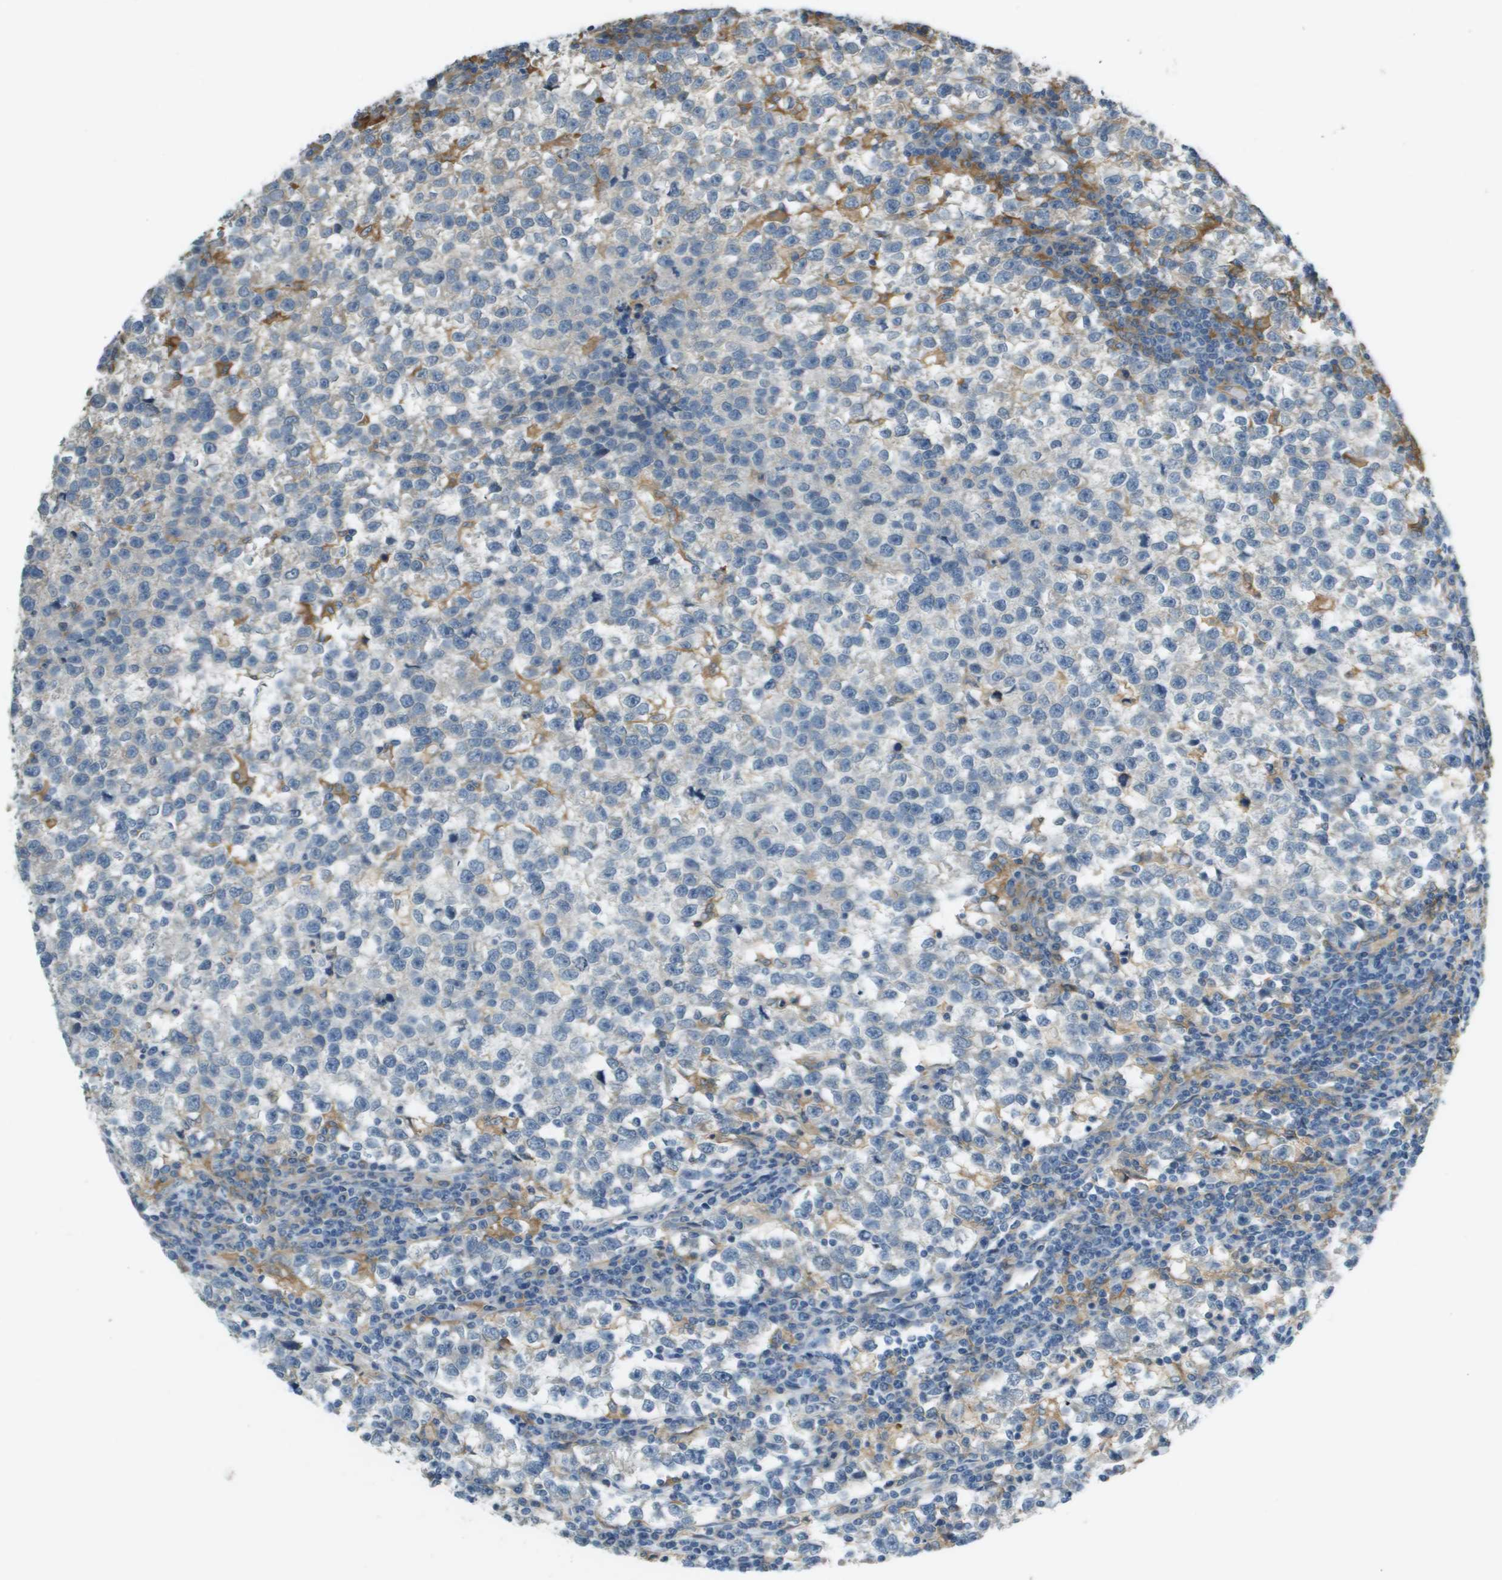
{"staining": {"intensity": "negative", "quantity": "none", "location": "none"}, "tissue": "testis cancer", "cell_type": "Tumor cells", "image_type": "cancer", "snomed": [{"axis": "morphology", "description": "Normal tissue, NOS"}, {"axis": "morphology", "description": "Seminoma, NOS"}, {"axis": "topography", "description": "Testis"}], "caption": "Histopathology image shows no protein expression in tumor cells of seminoma (testis) tissue.", "gene": "CORO1B", "patient": {"sex": "male", "age": 43}}